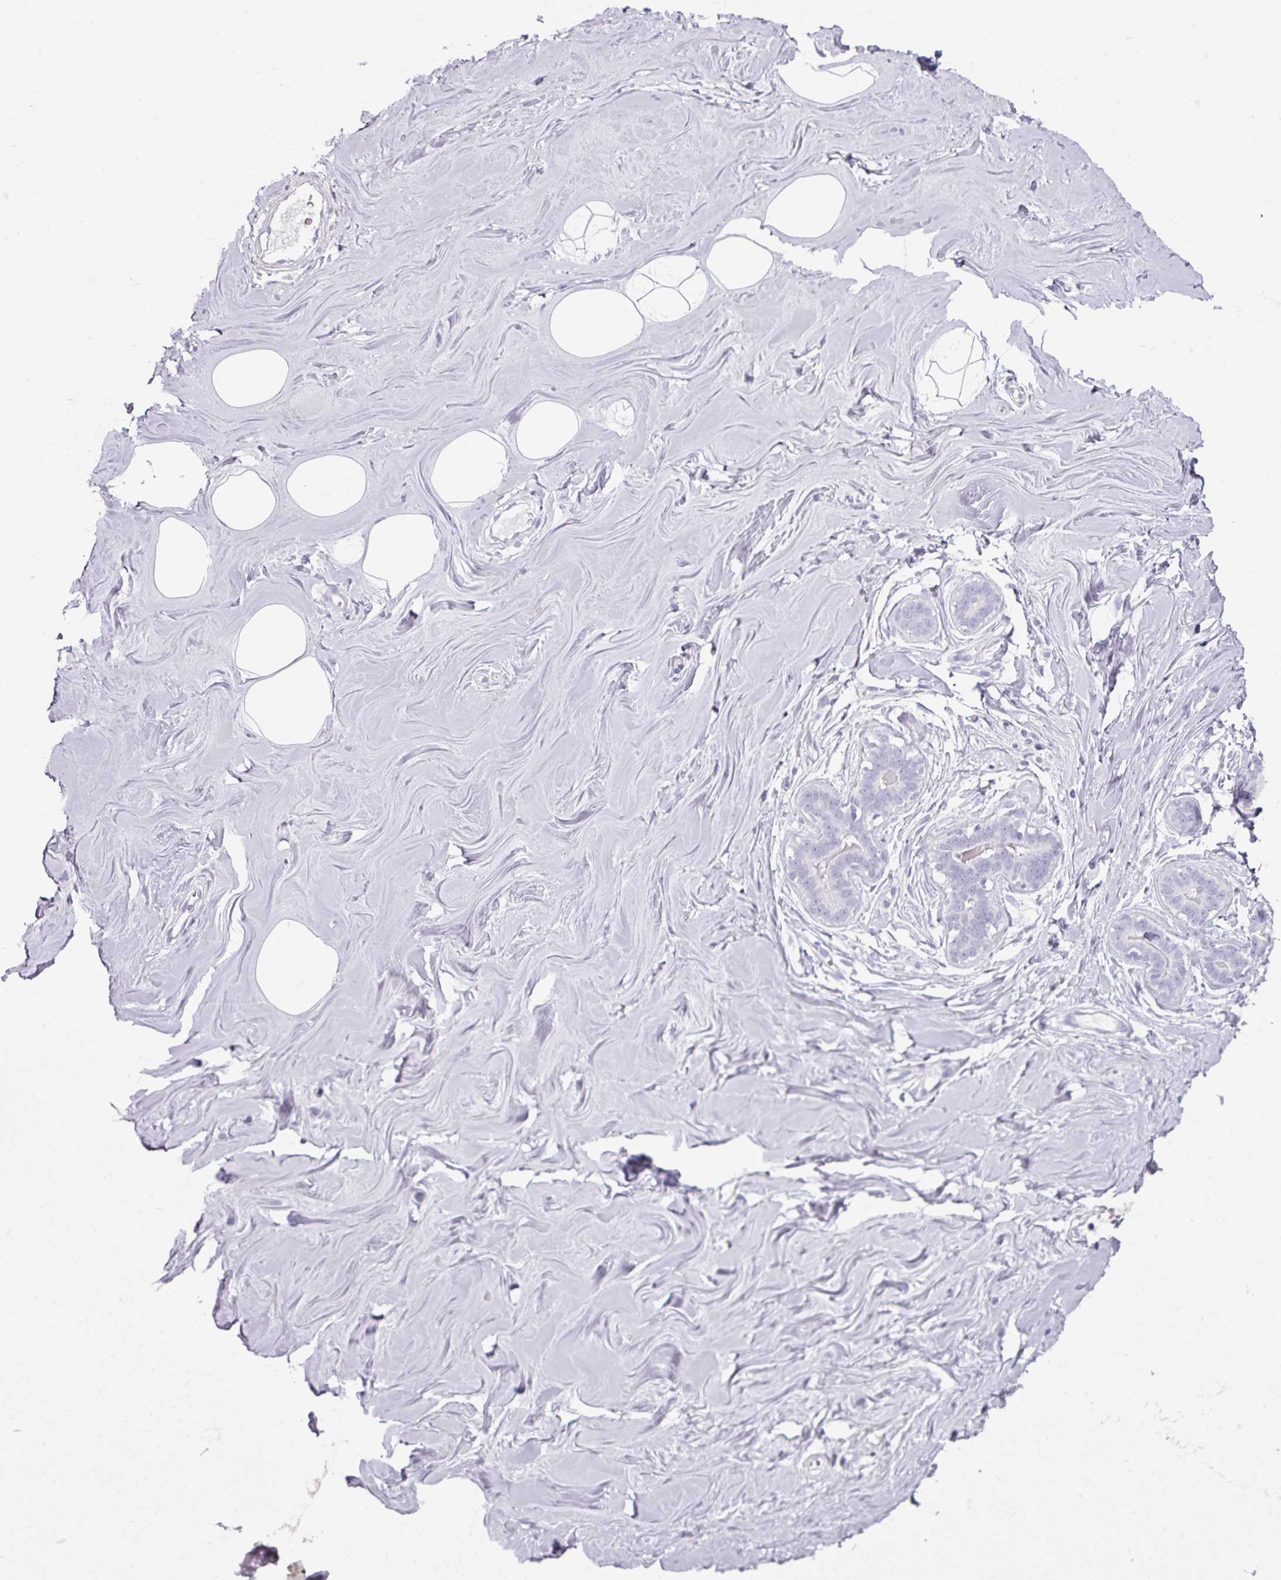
{"staining": {"intensity": "negative", "quantity": "none", "location": "none"}, "tissue": "breast", "cell_type": "Adipocytes", "image_type": "normal", "snomed": [{"axis": "morphology", "description": "Normal tissue, NOS"}, {"axis": "topography", "description": "Breast"}], "caption": "High power microscopy histopathology image of an immunohistochemistry (IHC) histopathology image of unremarkable breast, revealing no significant expression in adipocytes.", "gene": "ARG1", "patient": {"sex": "female", "age": 25}}